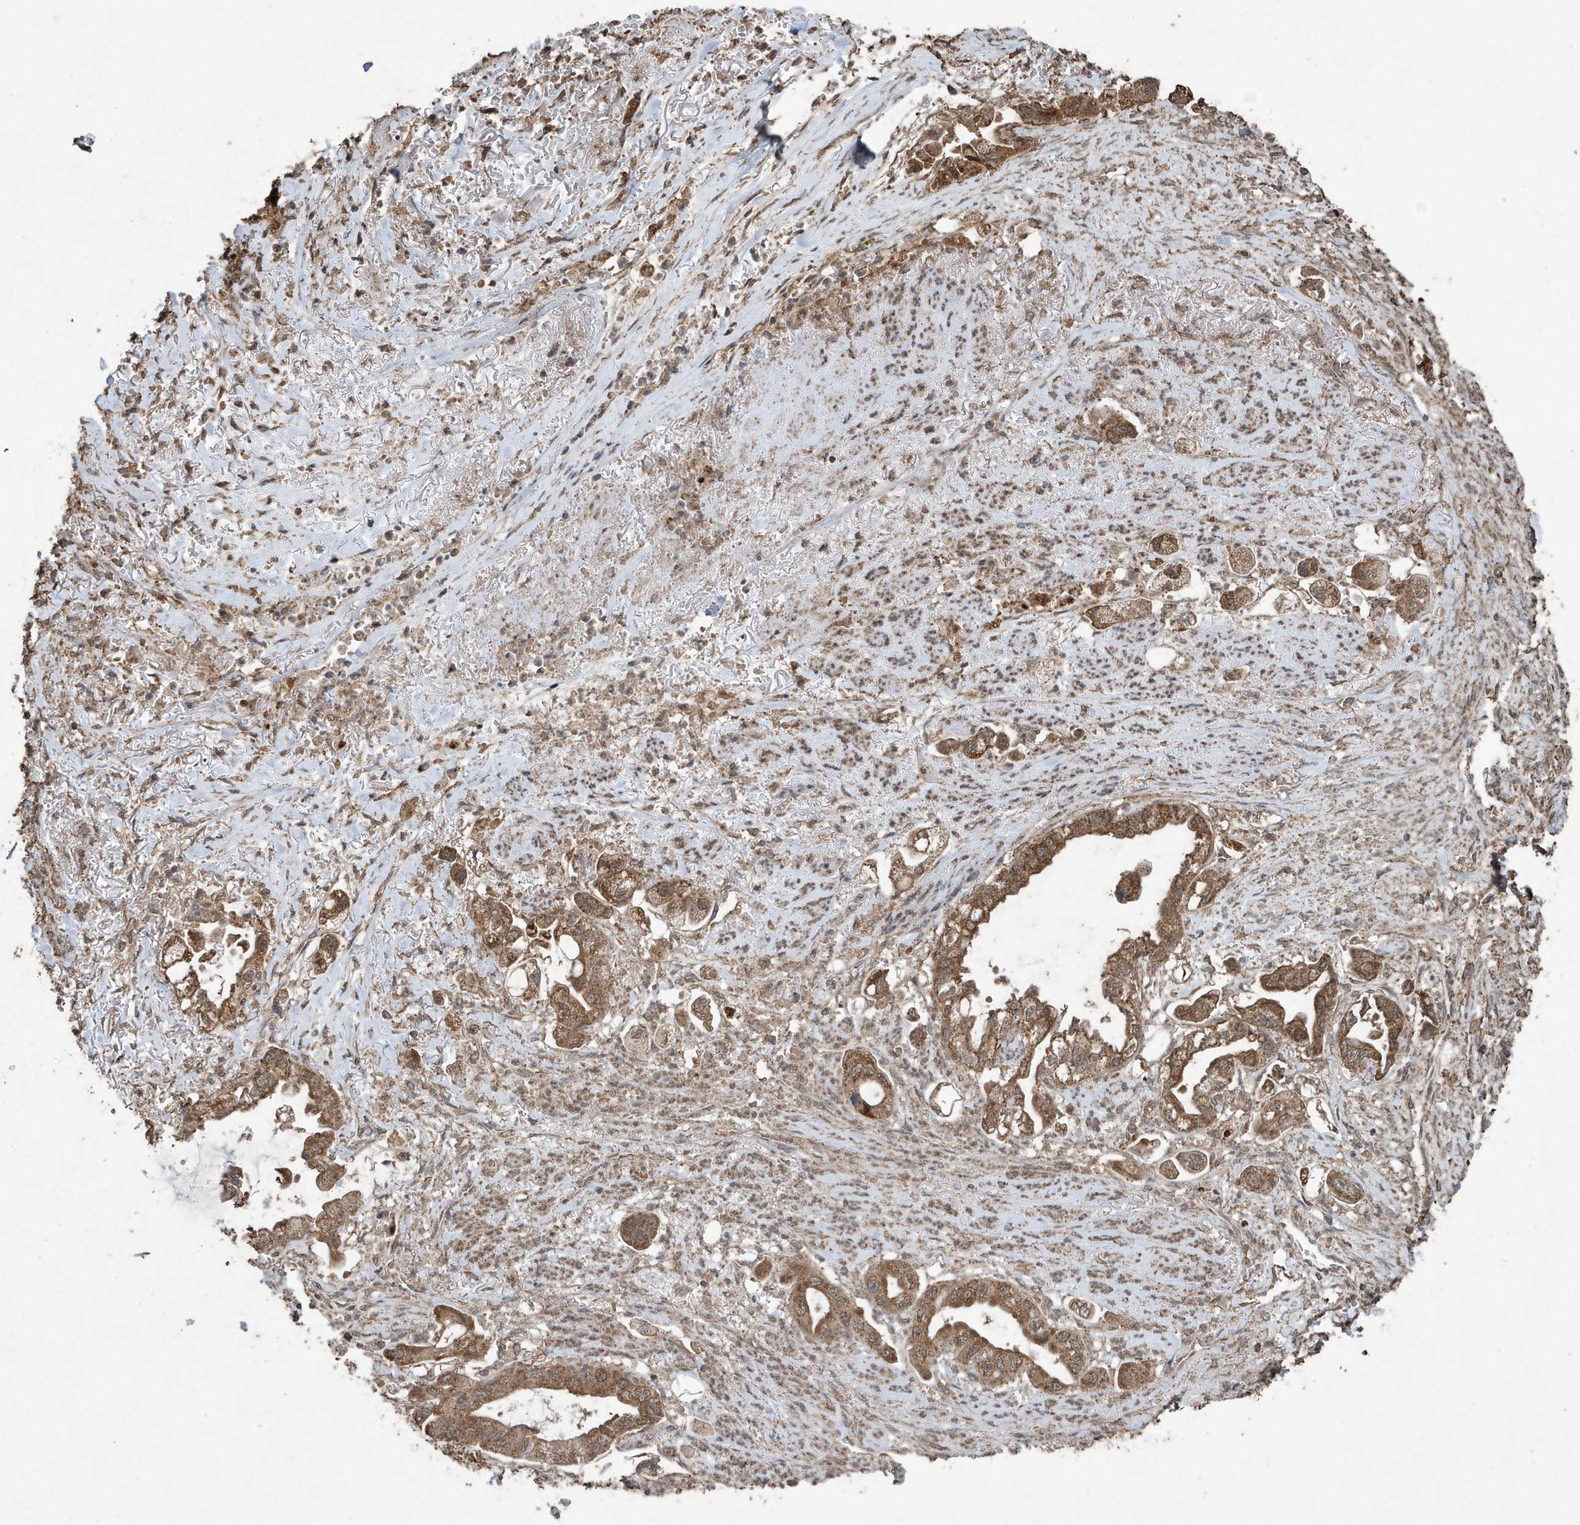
{"staining": {"intensity": "moderate", "quantity": ">75%", "location": "cytoplasmic/membranous"}, "tissue": "stomach cancer", "cell_type": "Tumor cells", "image_type": "cancer", "snomed": [{"axis": "morphology", "description": "Adenocarcinoma, NOS"}, {"axis": "topography", "description": "Stomach"}], "caption": "Protein staining displays moderate cytoplasmic/membranous staining in approximately >75% of tumor cells in stomach adenocarcinoma. (Brightfield microscopy of DAB IHC at high magnification).", "gene": "PAXBP1", "patient": {"sex": "male", "age": 62}}